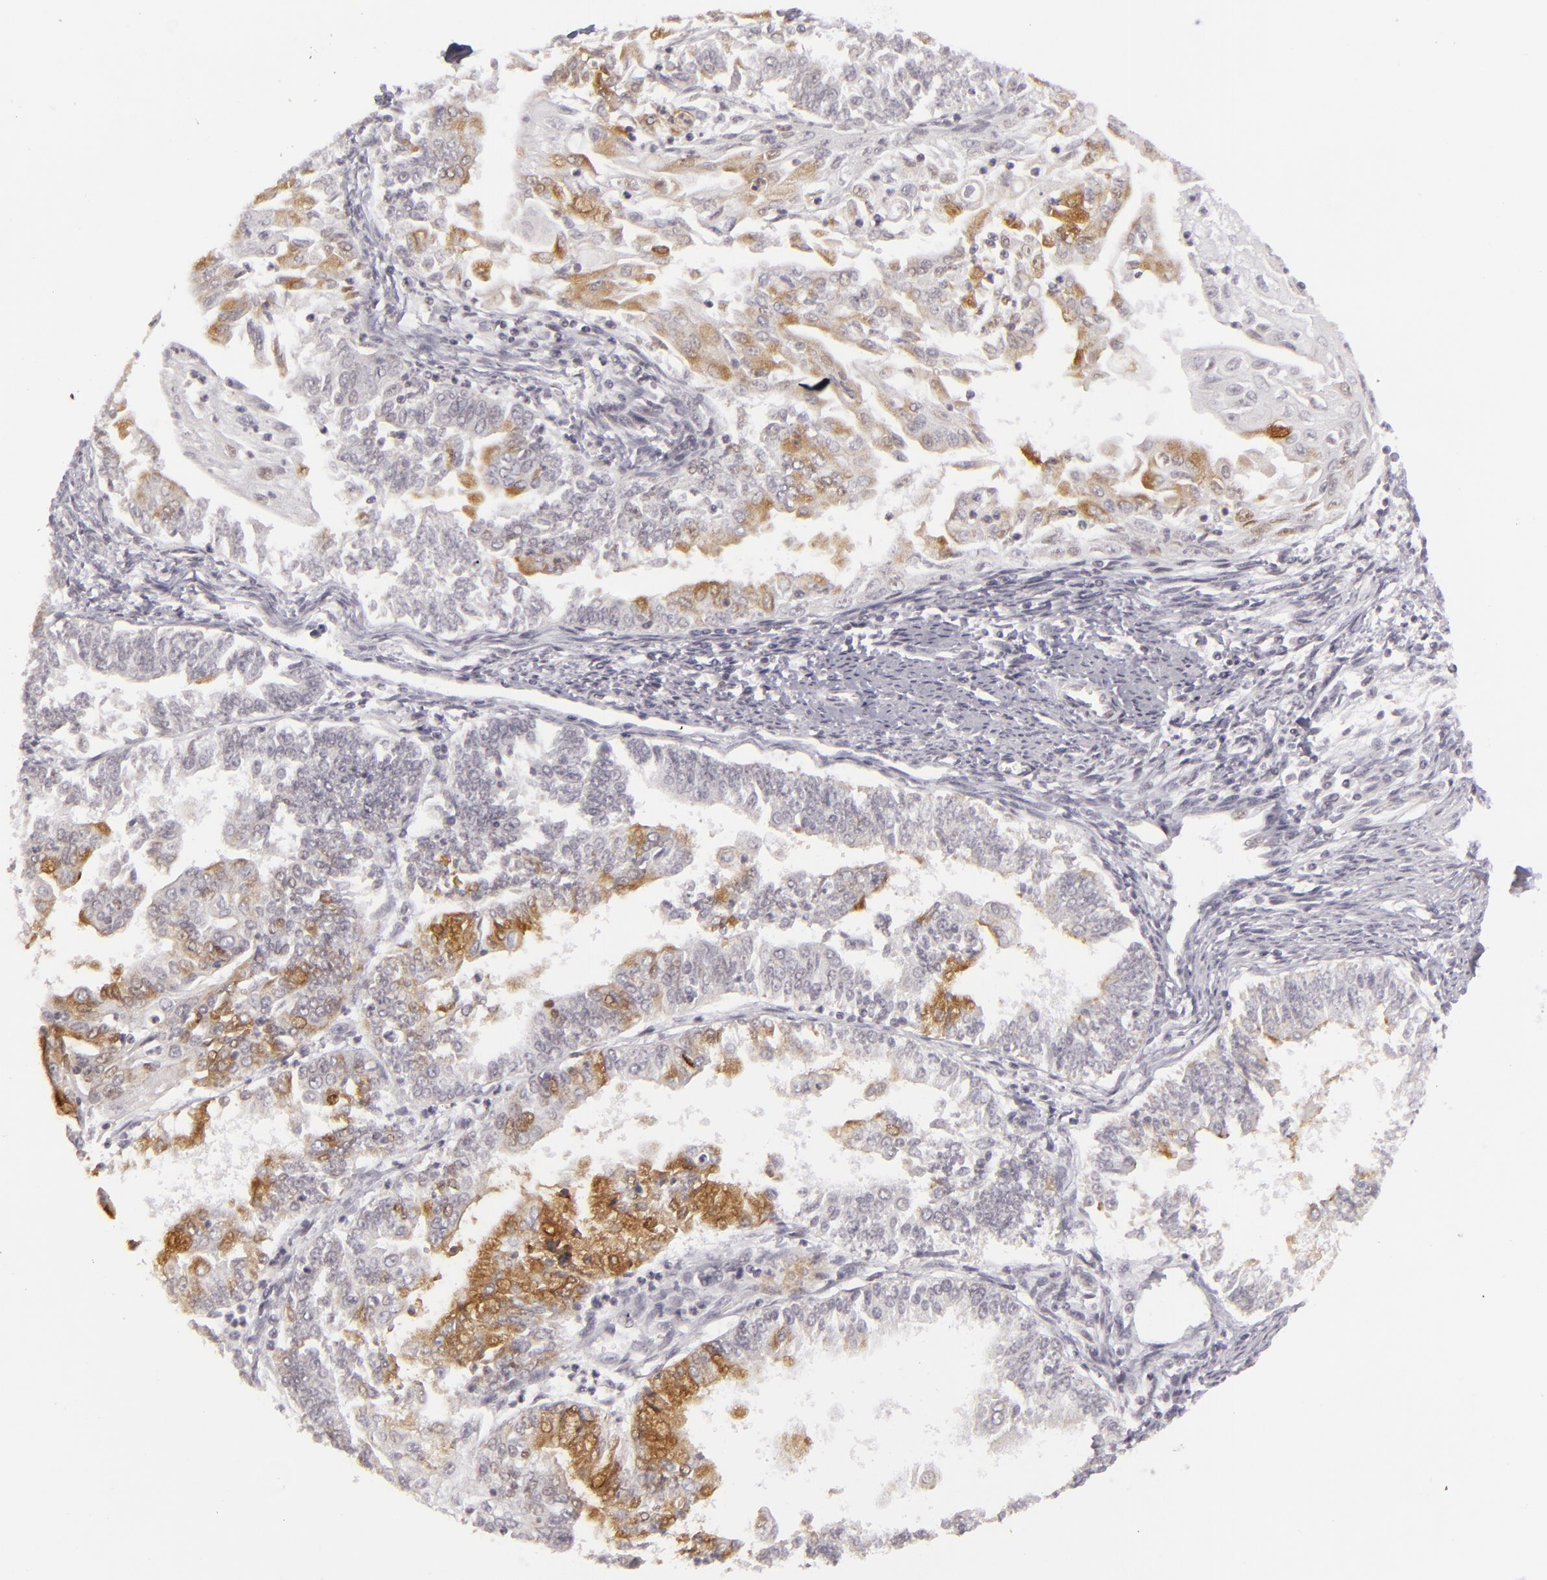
{"staining": {"intensity": "moderate", "quantity": "<25%", "location": "cytoplasmic/membranous,nuclear"}, "tissue": "endometrial cancer", "cell_type": "Tumor cells", "image_type": "cancer", "snomed": [{"axis": "morphology", "description": "Adenocarcinoma, NOS"}, {"axis": "topography", "description": "Endometrium"}], "caption": "Protein expression analysis of human adenocarcinoma (endometrial) reveals moderate cytoplasmic/membranous and nuclear expression in about <25% of tumor cells.", "gene": "SIX1", "patient": {"sex": "female", "age": 75}}